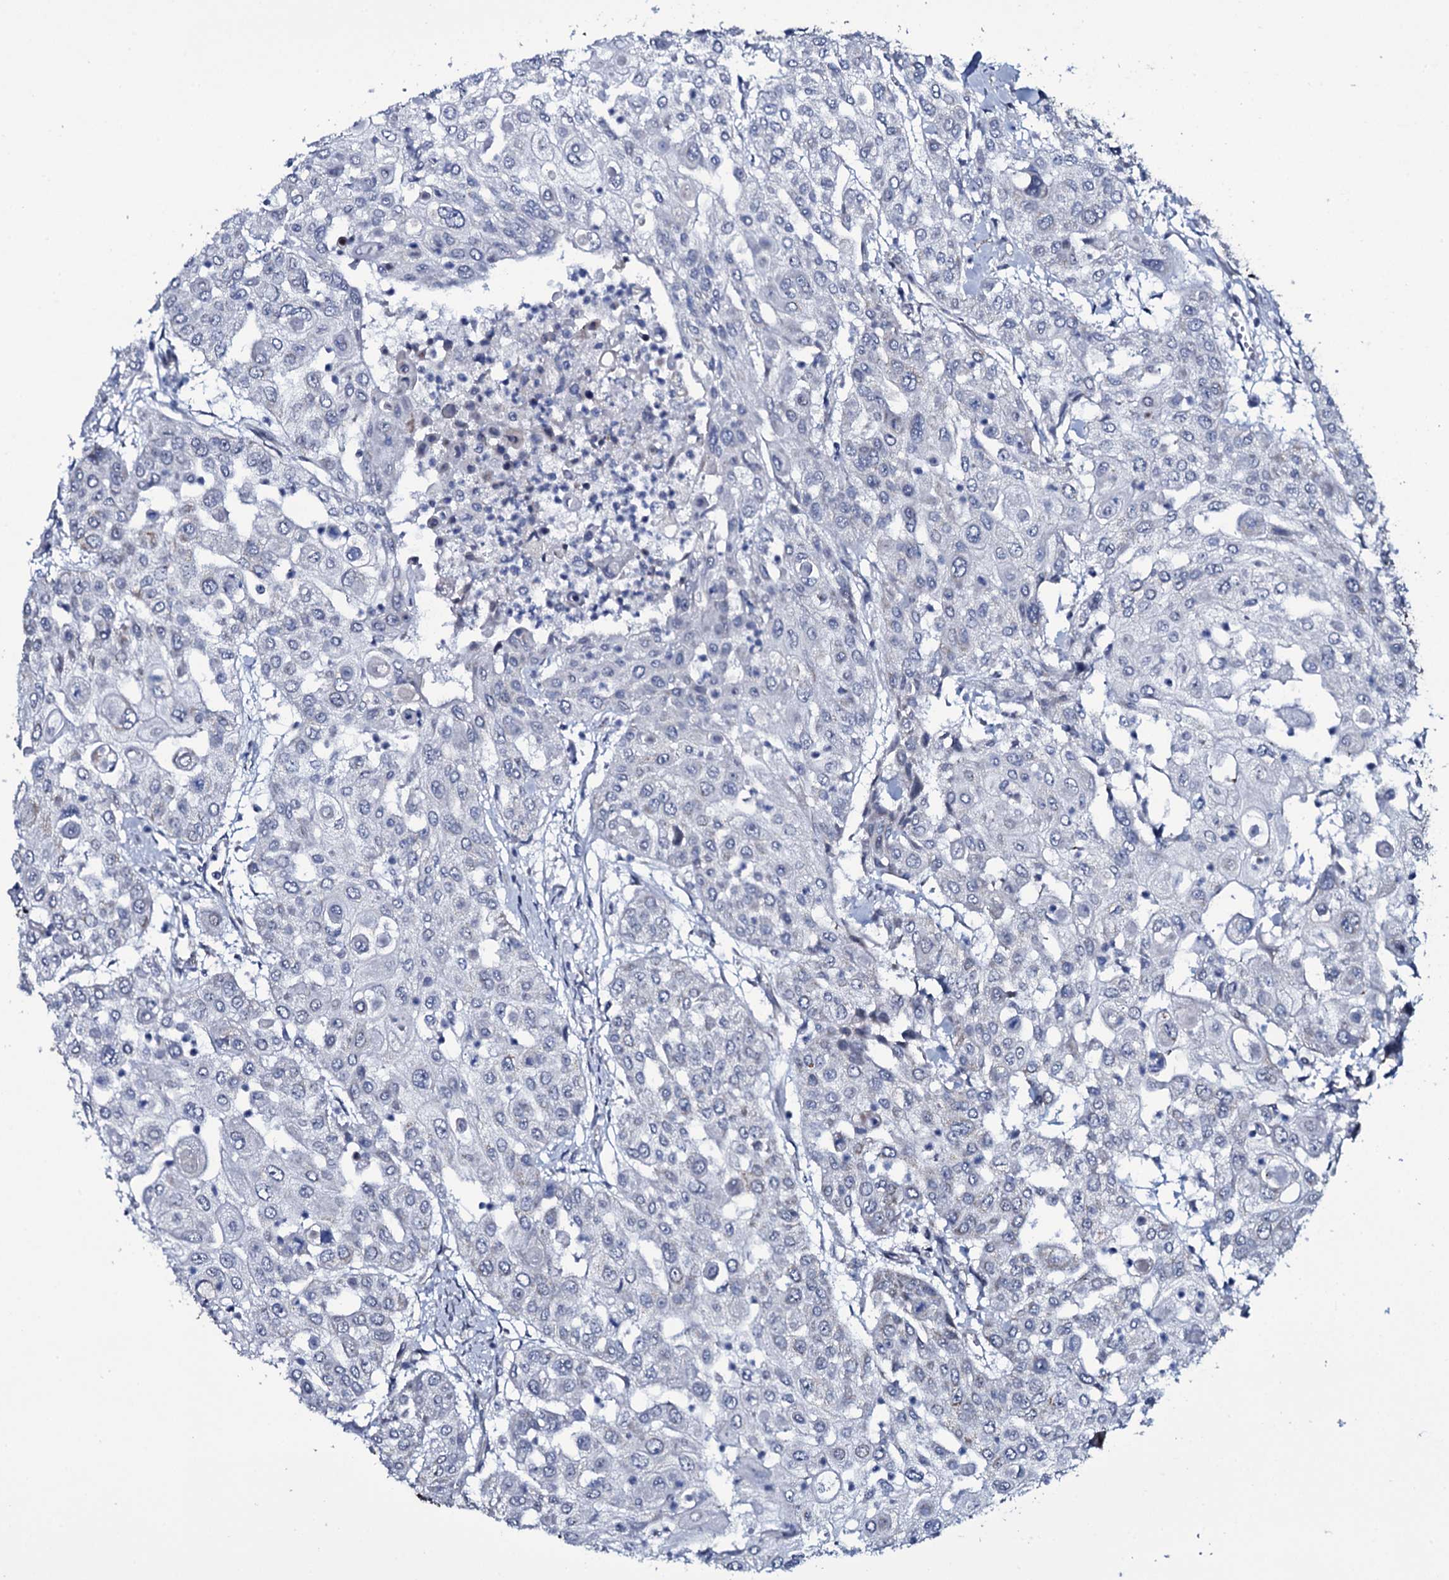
{"staining": {"intensity": "negative", "quantity": "none", "location": "none"}, "tissue": "urothelial cancer", "cell_type": "Tumor cells", "image_type": "cancer", "snomed": [{"axis": "morphology", "description": "Urothelial carcinoma, High grade"}, {"axis": "topography", "description": "Urinary bladder"}], "caption": "This is an IHC micrograph of urothelial cancer. There is no expression in tumor cells.", "gene": "WIPF3", "patient": {"sex": "female", "age": 79}}